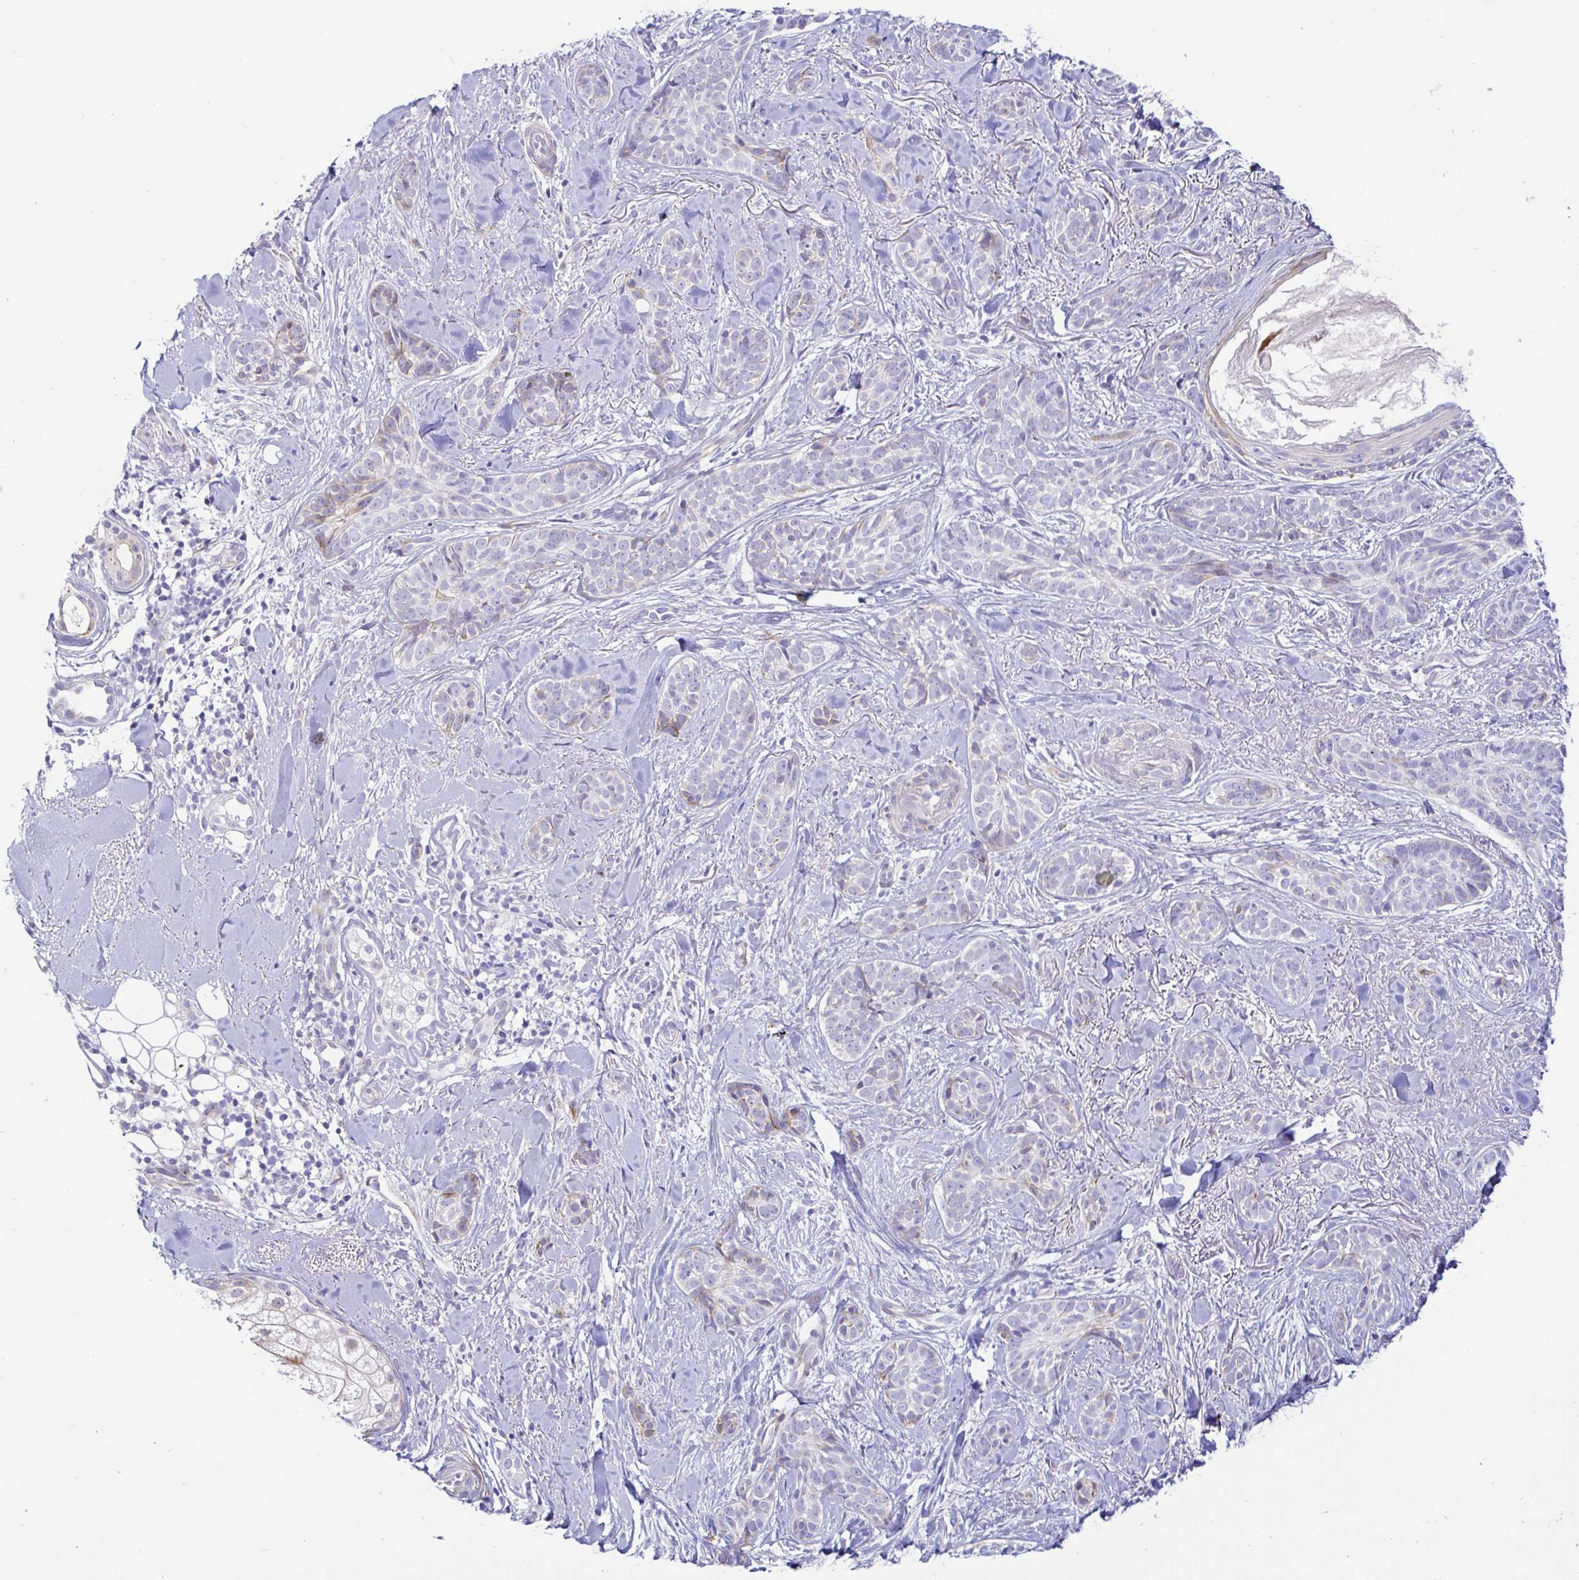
{"staining": {"intensity": "negative", "quantity": "none", "location": "none"}, "tissue": "skin cancer", "cell_type": "Tumor cells", "image_type": "cancer", "snomed": [{"axis": "morphology", "description": "Basal cell carcinoma"}, {"axis": "morphology", "description": "BCC, high aggressive"}, {"axis": "topography", "description": "Skin"}], "caption": "Protein analysis of skin cancer exhibits no significant positivity in tumor cells. The staining is performed using DAB brown chromogen with nuclei counter-stained in using hematoxylin.", "gene": "PINLYP", "patient": {"sex": "female", "age": 79}}